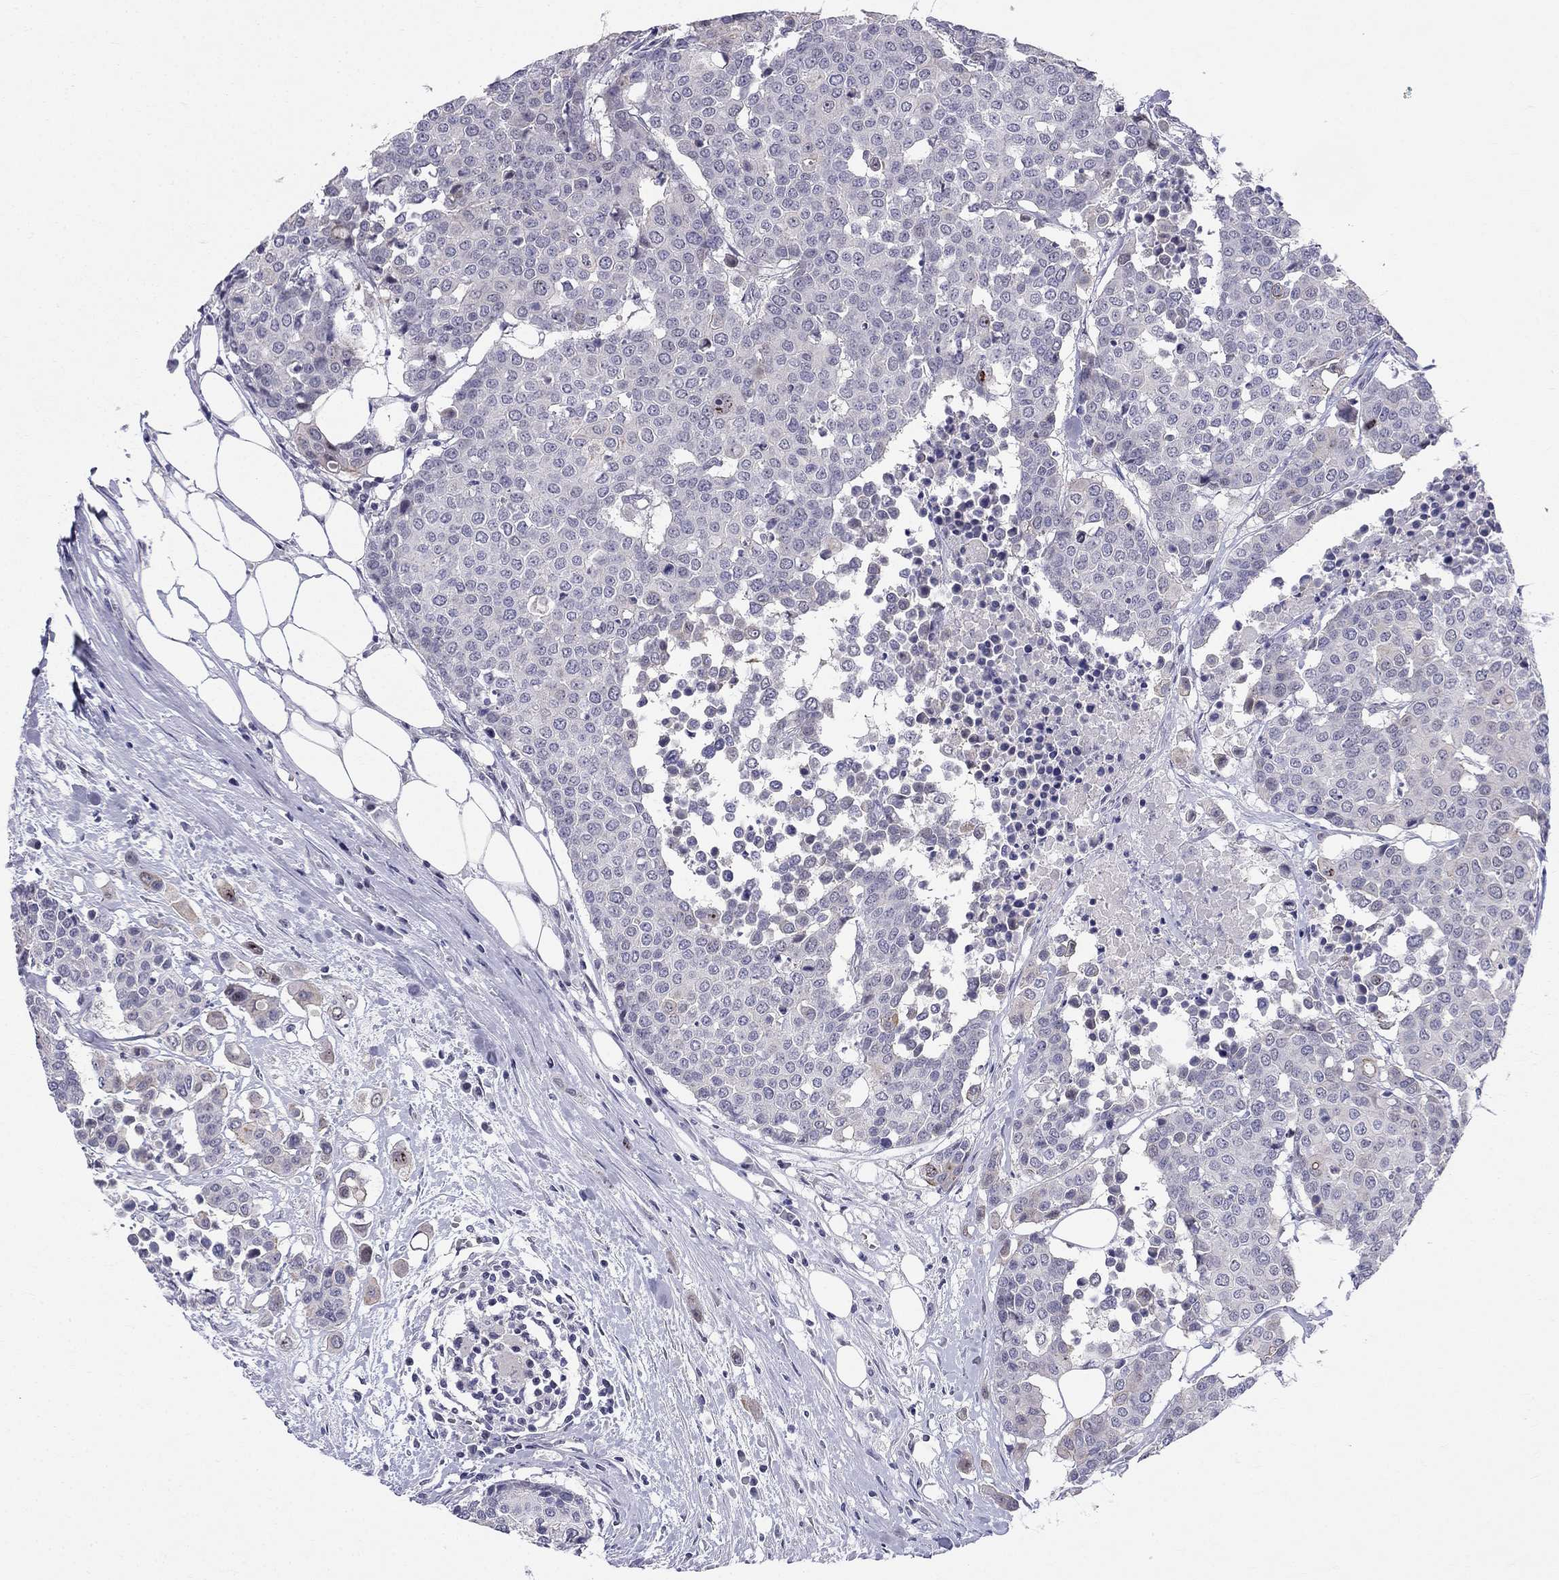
{"staining": {"intensity": "negative", "quantity": "none", "location": "none"}, "tissue": "carcinoid", "cell_type": "Tumor cells", "image_type": "cancer", "snomed": [{"axis": "morphology", "description": "Carcinoid, malignant, NOS"}, {"axis": "topography", "description": "Colon"}], "caption": "A high-resolution photomicrograph shows immunohistochemistry (IHC) staining of carcinoid, which reveals no significant positivity in tumor cells.", "gene": "BAG5", "patient": {"sex": "male", "age": 81}}